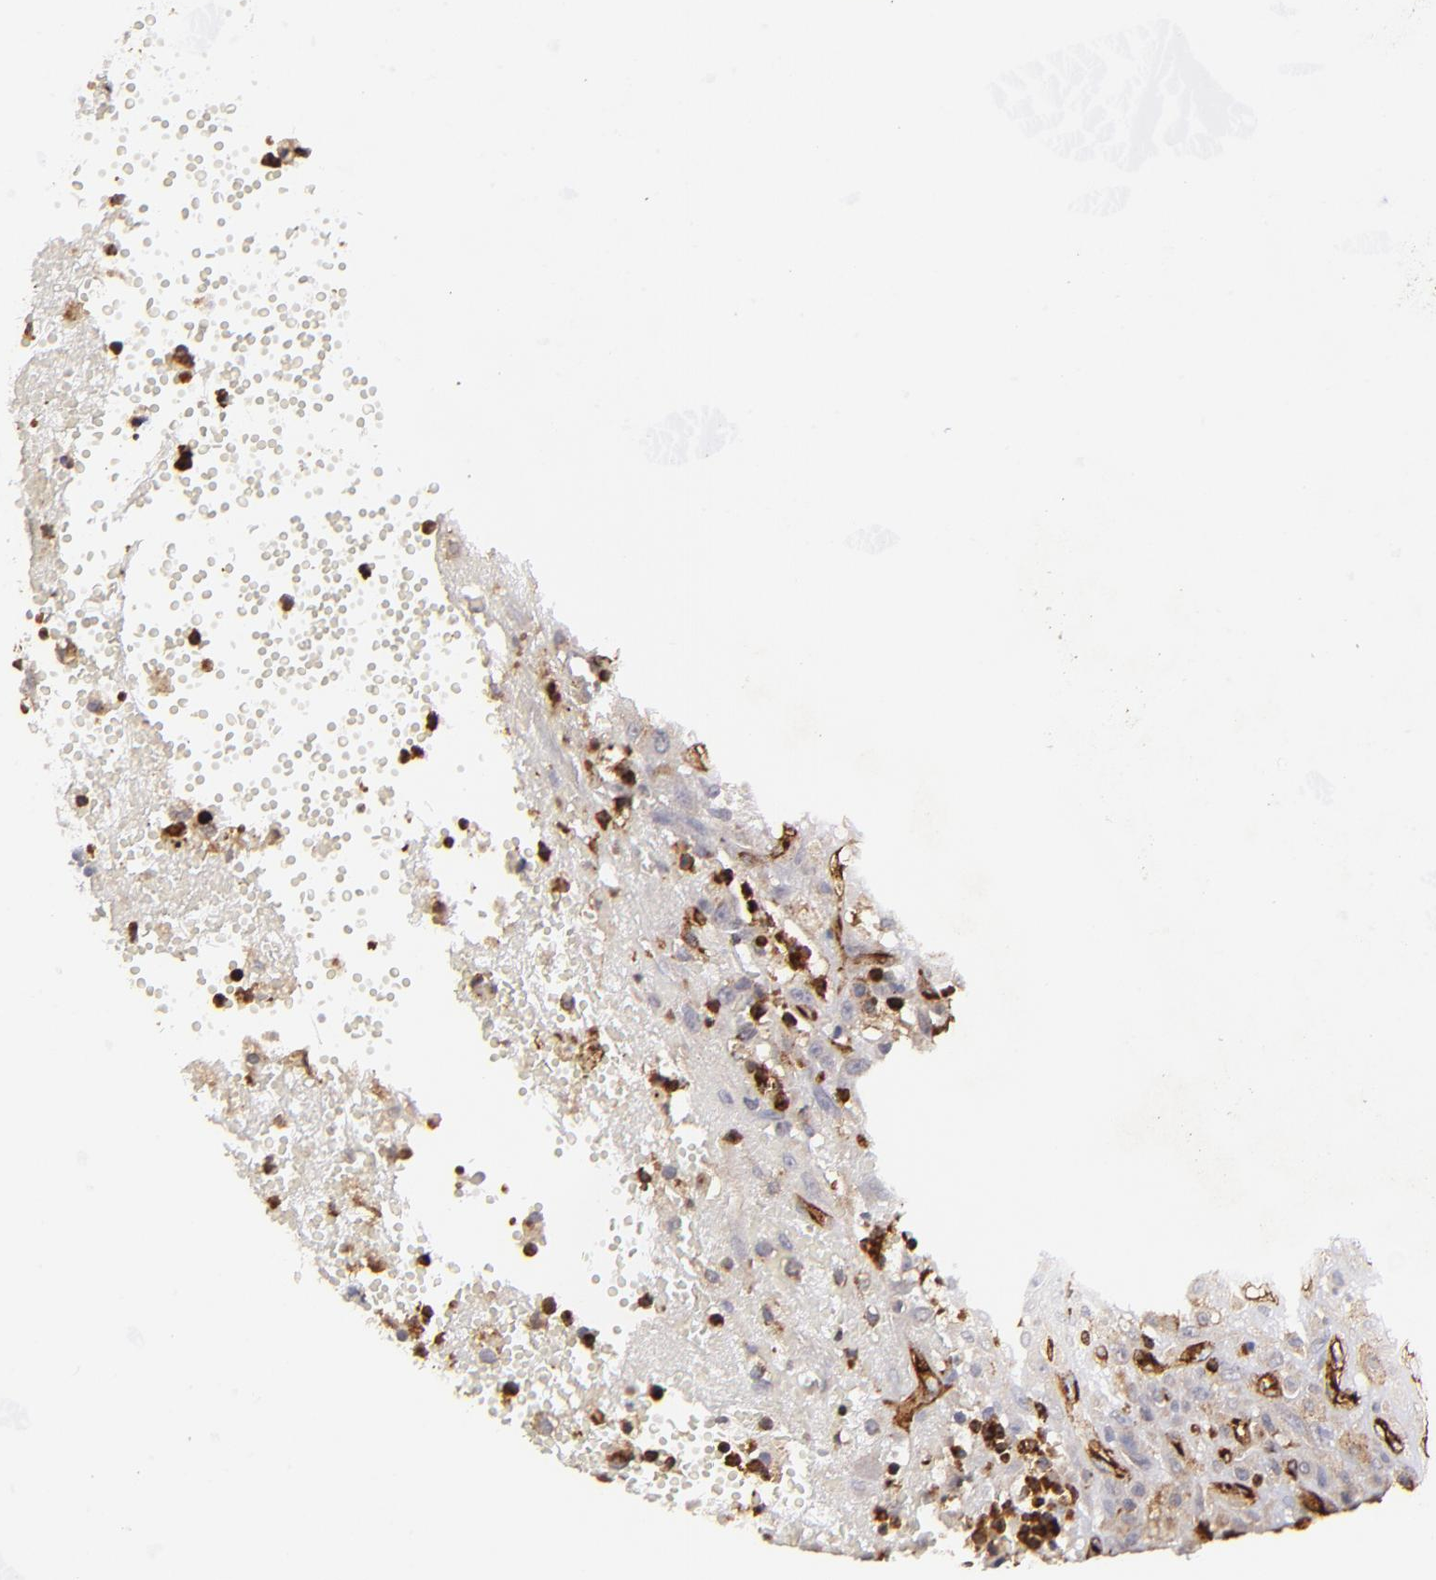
{"staining": {"intensity": "negative", "quantity": "none", "location": "none"}, "tissue": "glioma", "cell_type": "Tumor cells", "image_type": "cancer", "snomed": [{"axis": "morphology", "description": "Glioma, malignant, High grade"}, {"axis": "topography", "description": "Brain"}], "caption": "Immunohistochemical staining of human glioma shows no significant expression in tumor cells. (DAB IHC visualized using brightfield microscopy, high magnification).", "gene": "DYSF", "patient": {"sex": "male", "age": 66}}